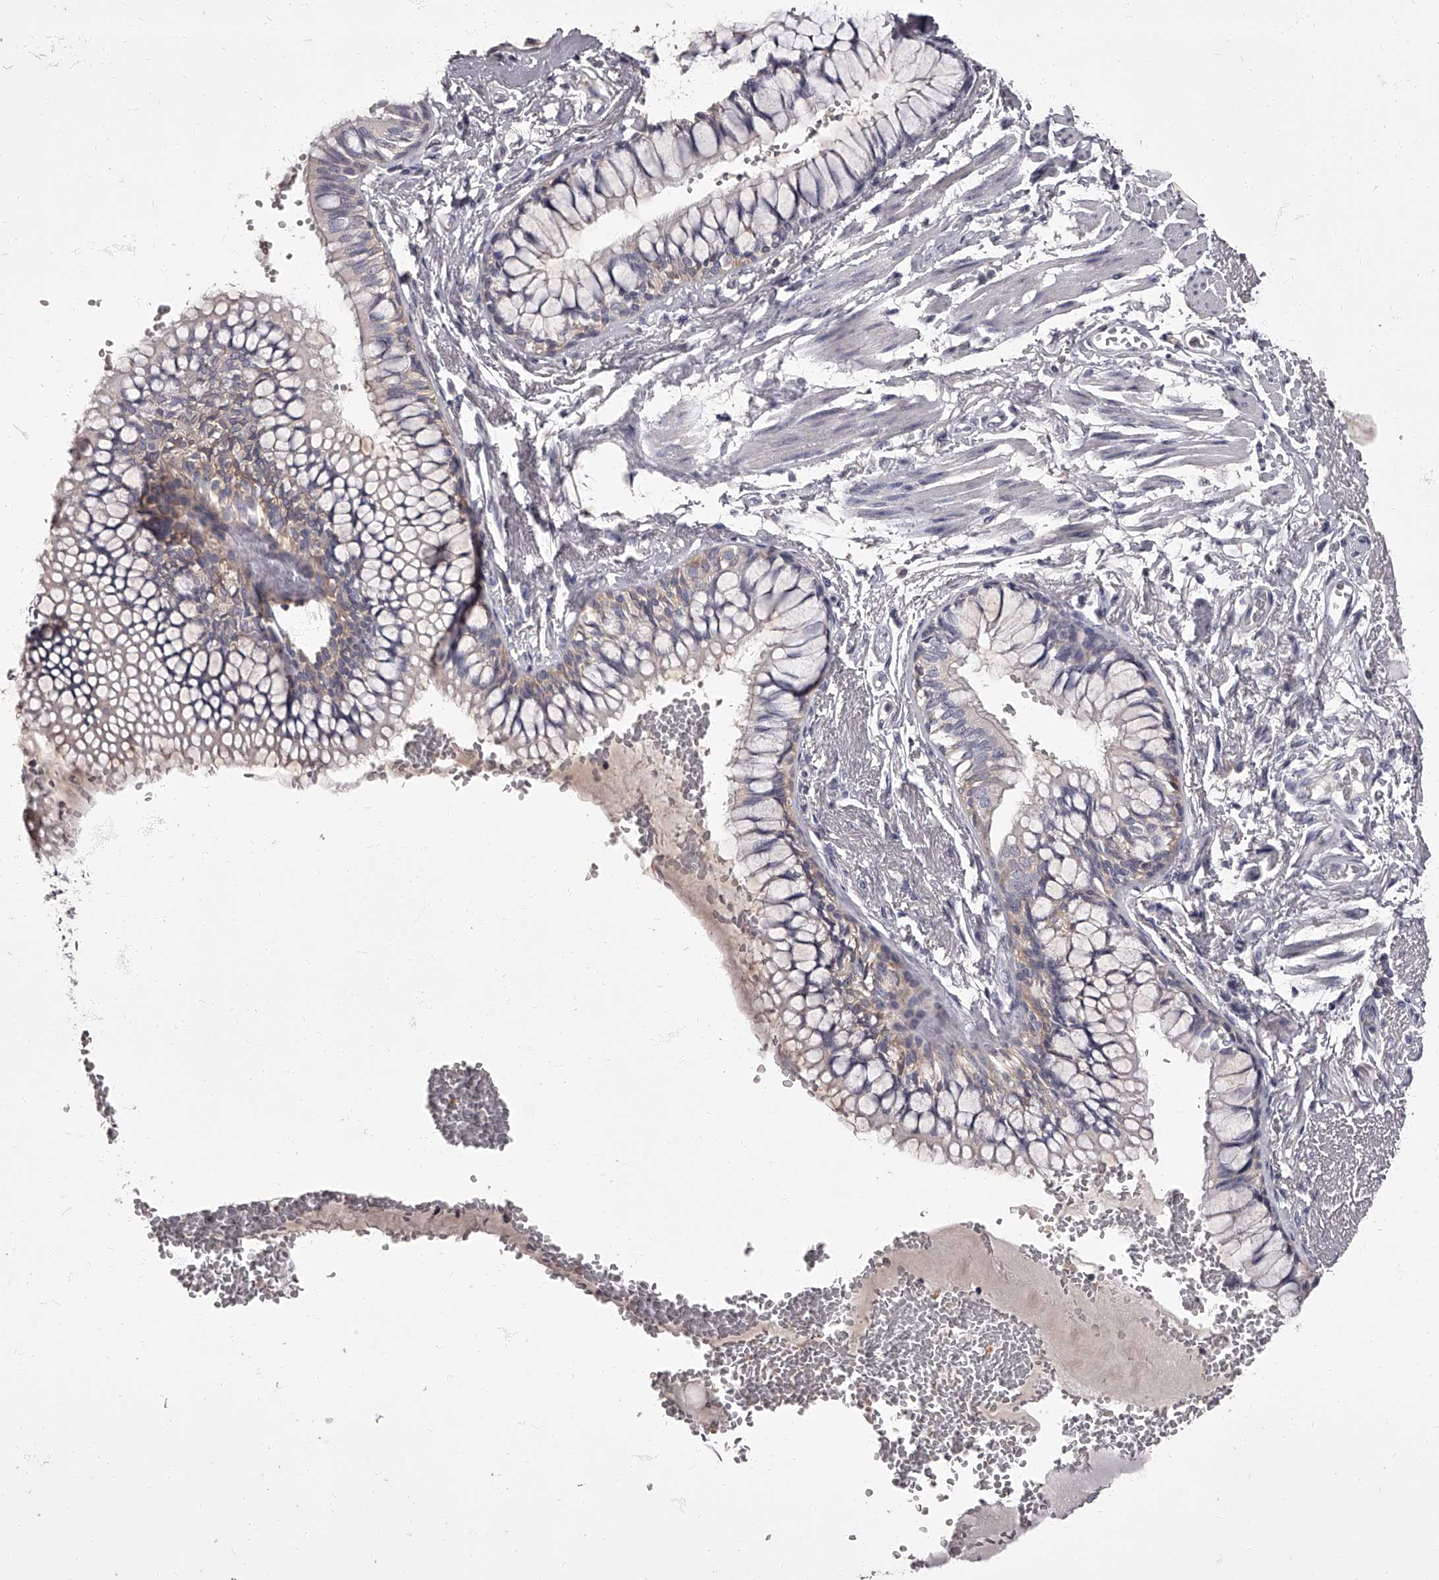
{"staining": {"intensity": "weak", "quantity": "25%-75%", "location": "cytoplasmic/membranous"}, "tissue": "bronchus", "cell_type": "Respiratory epithelial cells", "image_type": "normal", "snomed": [{"axis": "morphology", "description": "Normal tissue, NOS"}, {"axis": "topography", "description": "Cartilage tissue"}, {"axis": "topography", "description": "Bronchus"}], "caption": "This photomicrograph reveals normal bronchus stained with immunohistochemistry to label a protein in brown. The cytoplasmic/membranous of respiratory epithelial cells show weak positivity for the protein. Nuclei are counter-stained blue.", "gene": "APEH", "patient": {"sex": "female", "age": 73}}